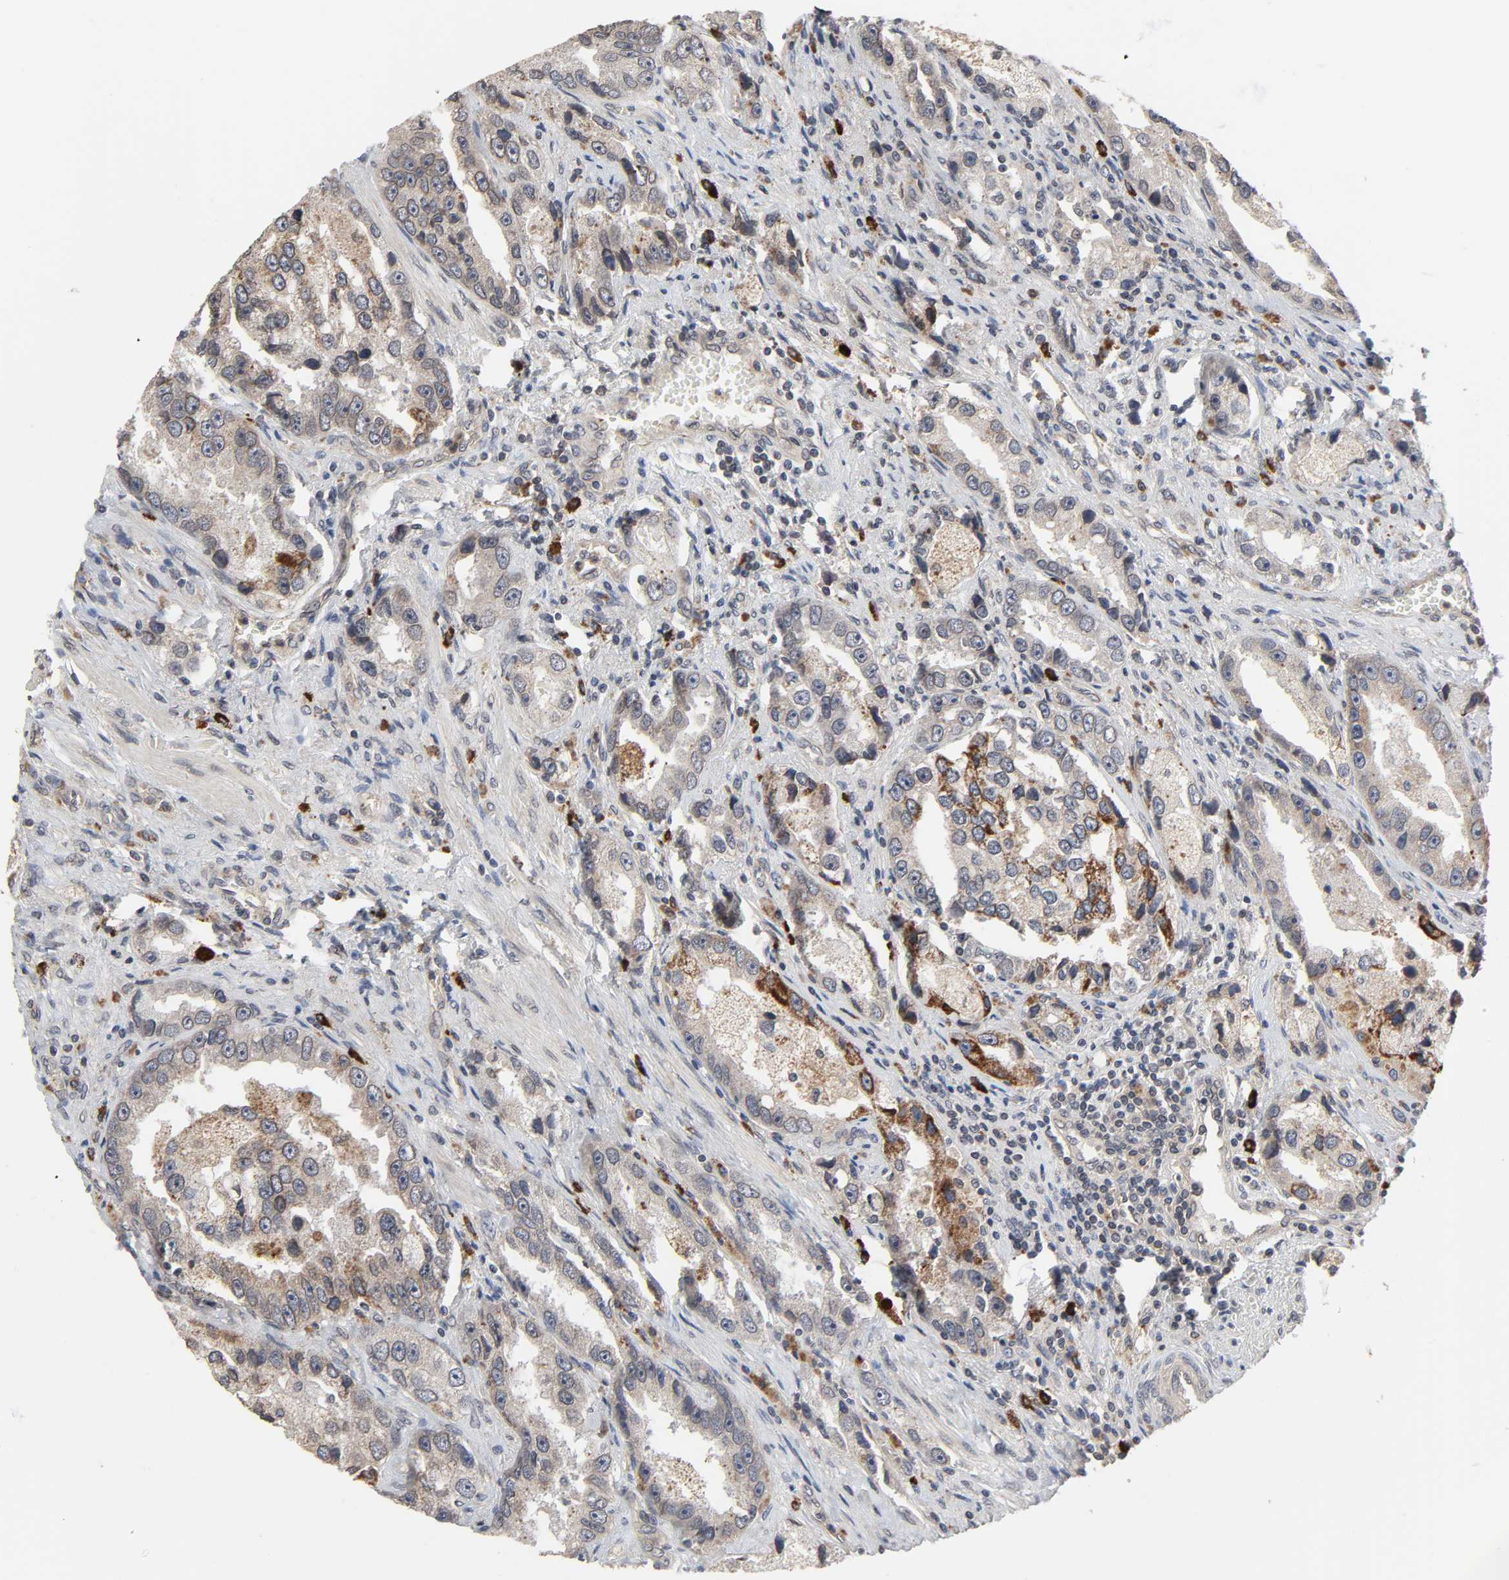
{"staining": {"intensity": "weak", "quantity": ">75%", "location": "cytoplasmic/membranous"}, "tissue": "prostate cancer", "cell_type": "Tumor cells", "image_type": "cancer", "snomed": [{"axis": "morphology", "description": "Adenocarcinoma, High grade"}, {"axis": "topography", "description": "Prostate"}], "caption": "Prostate cancer stained for a protein exhibits weak cytoplasmic/membranous positivity in tumor cells.", "gene": "CCDC175", "patient": {"sex": "male", "age": 63}}